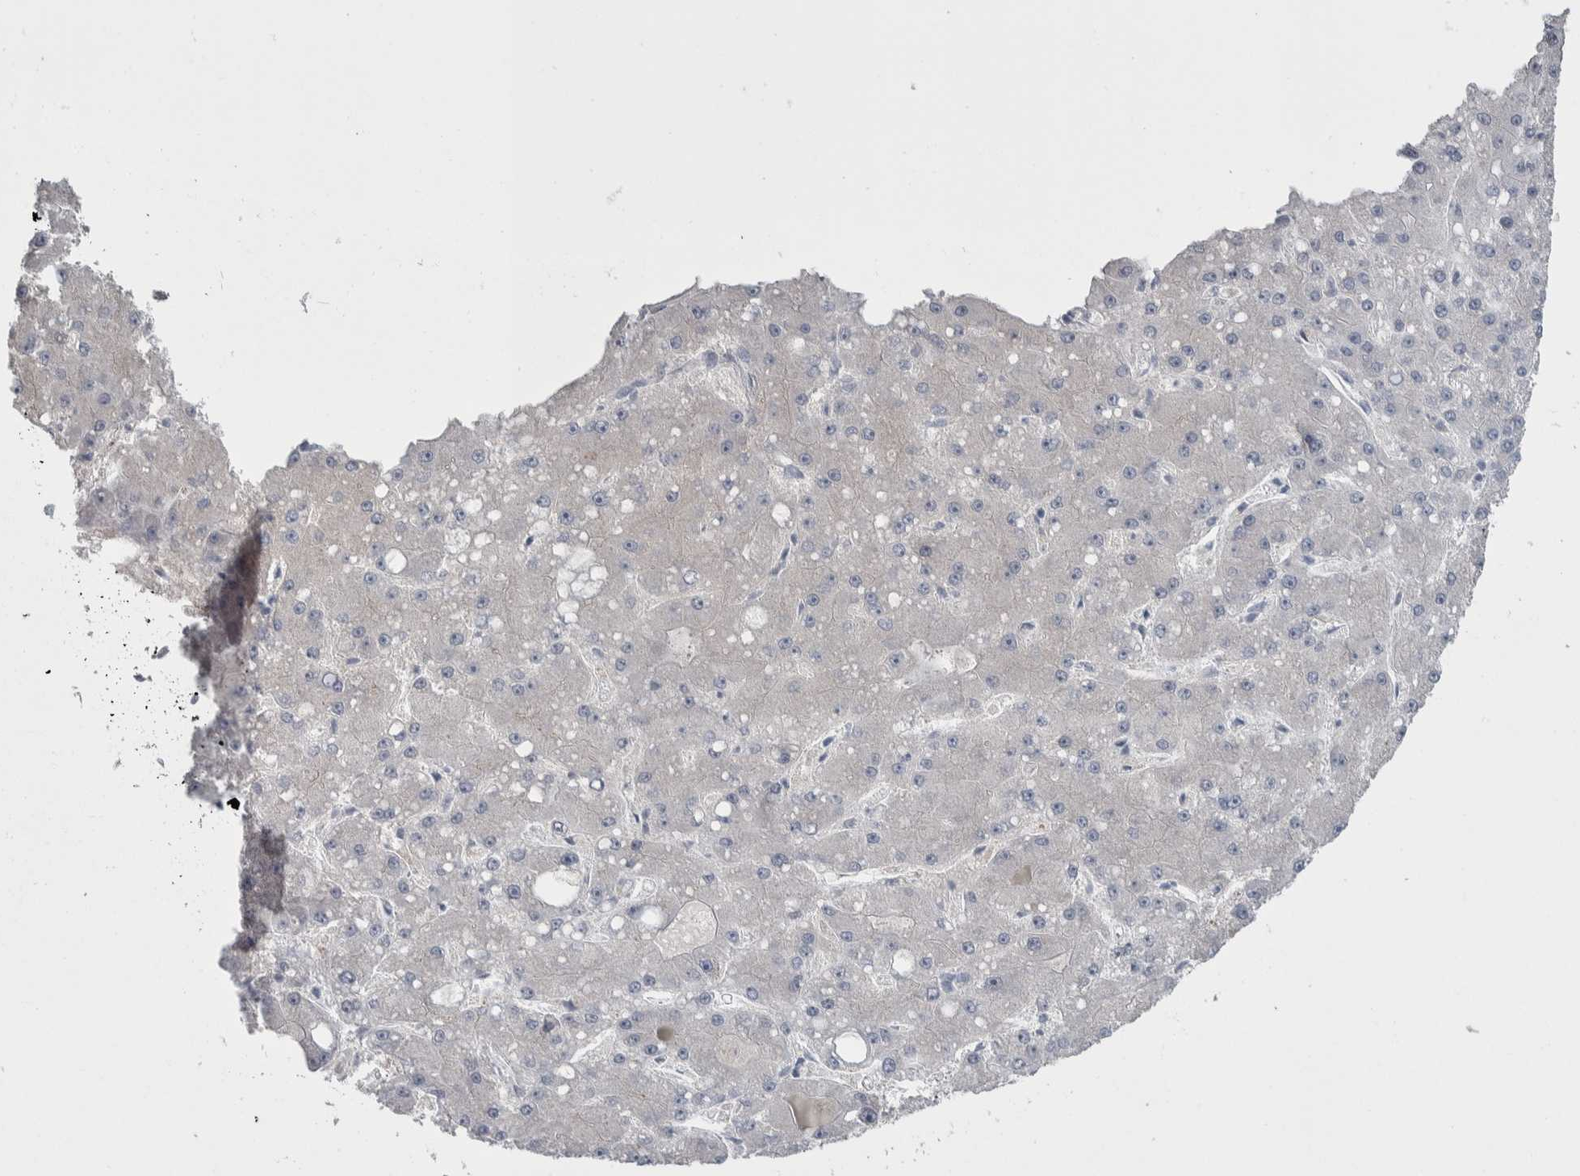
{"staining": {"intensity": "negative", "quantity": "none", "location": "none"}, "tissue": "liver cancer", "cell_type": "Tumor cells", "image_type": "cancer", "snomed": [{"axis": "morphology", "description": "Carcinoma, Hepatocellular, NOS"}, {"axis": "topography", "description": "Liver"}], "caption": "The image displays no significant positivity in tumor cells of liver cancer (hepatocellular carcinoma). Nuclei are stained in blue.", "gene": "GPHN", "patient": {"sex": "male", "age": 67}}